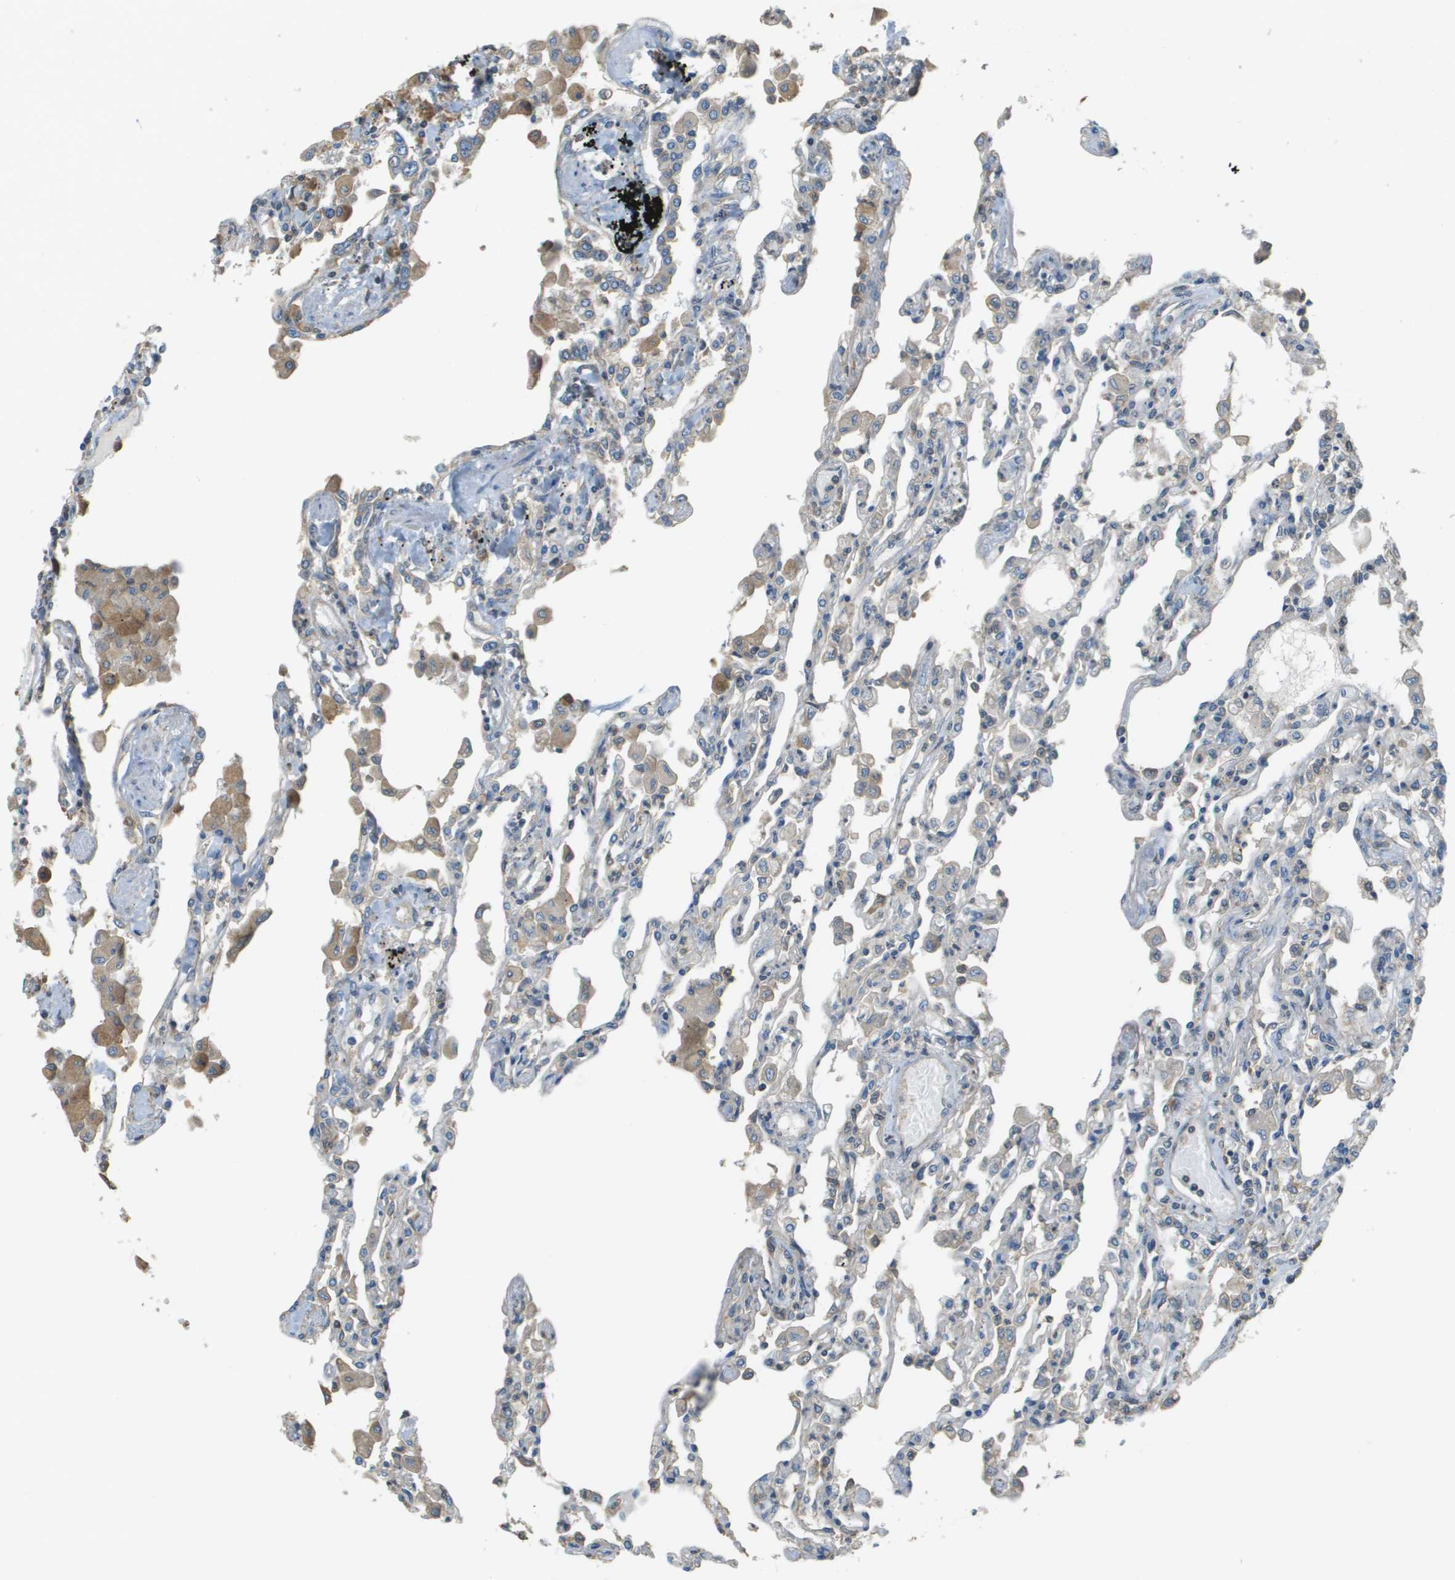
{"staining": {"intensity": "negative", "quantity": "none", "location": "none"}, "tissue": "lung", "cell_type": "Alveolar cells", "image_type": "normal", "snomed": [{"axis": "morphology", "description": "Normal tissue, NOS"}, {"axis": "topography", "description": "Bronchus"}, {"axis": "topography", "description": "Lung"}], "caption": "Lung was stained to show a protein in brown. There is no significant positivity in alveolar cells. (DAB immunohistochemistry (IHC) visualized using brightfield microscopy, high magnification).", "gene": "DNAJB11", "patient": {"sex": "female", "age": 49}}